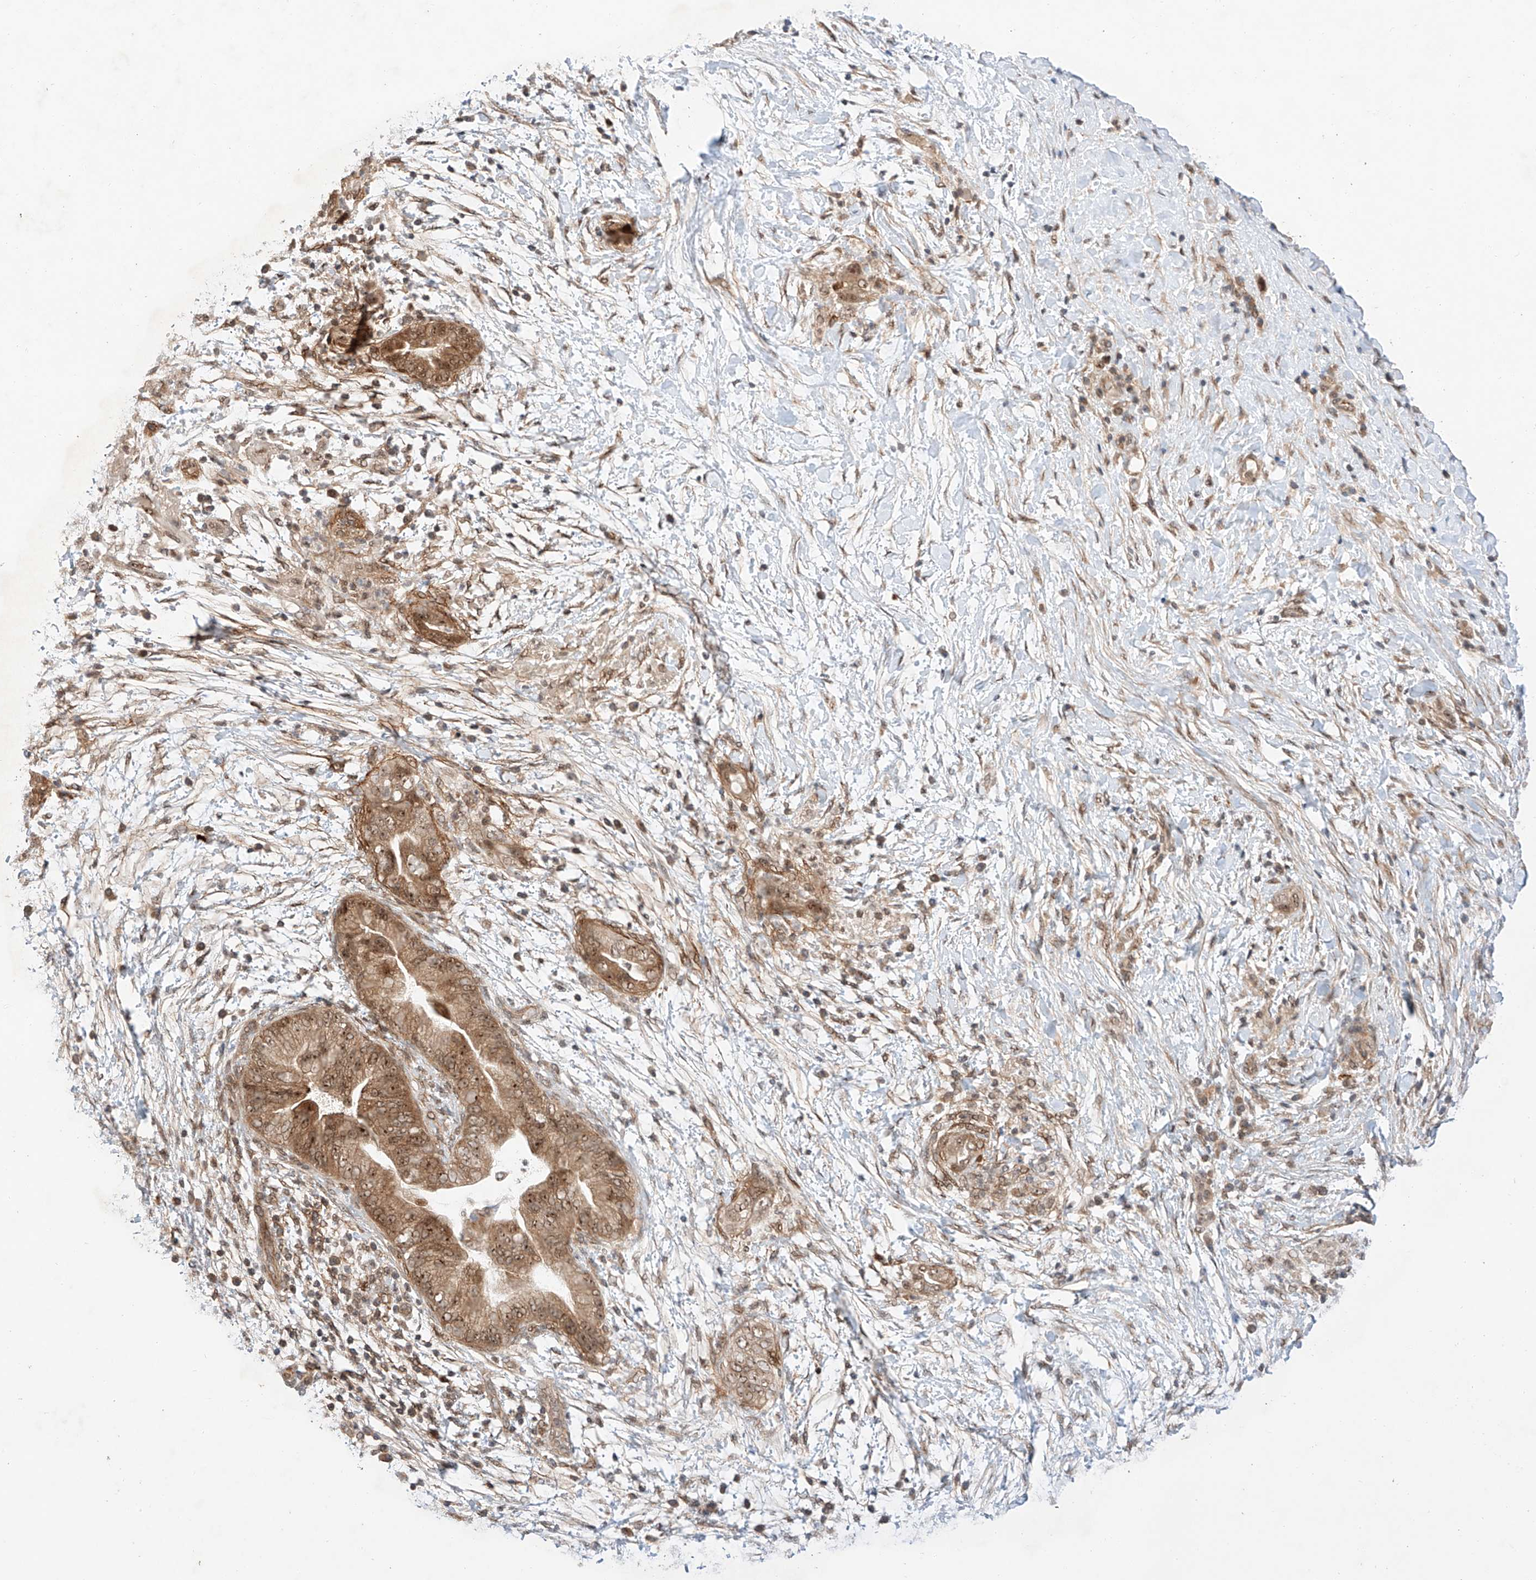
{"staining": {"intensity": "moderate", "quantity": ">75%", "location": "cytoplasmic/membranous,nuclear"}, "tissue": "pancreatic cancer", "cell_type": "Tumor cells", "image_type": "cancer", "snomed": [{"axis": "morphology", "description": "Adenocarcinoma, NOS"}, {"axis": "topography", "description": "Pancreas"}], "caption": "Immunohistochemical staining of human pancreatic cancer demonstrates medium levels of moderate cytoplasmic/membranous and nuclear expression in approximately >75% of tumor cells. The staining was performed using DAB, with brown indicating positive protein expression. Nuclei are stained blue with hematoxylin.", "gene": "RAB23", "patient": {"sex": "male", "age": 75}}